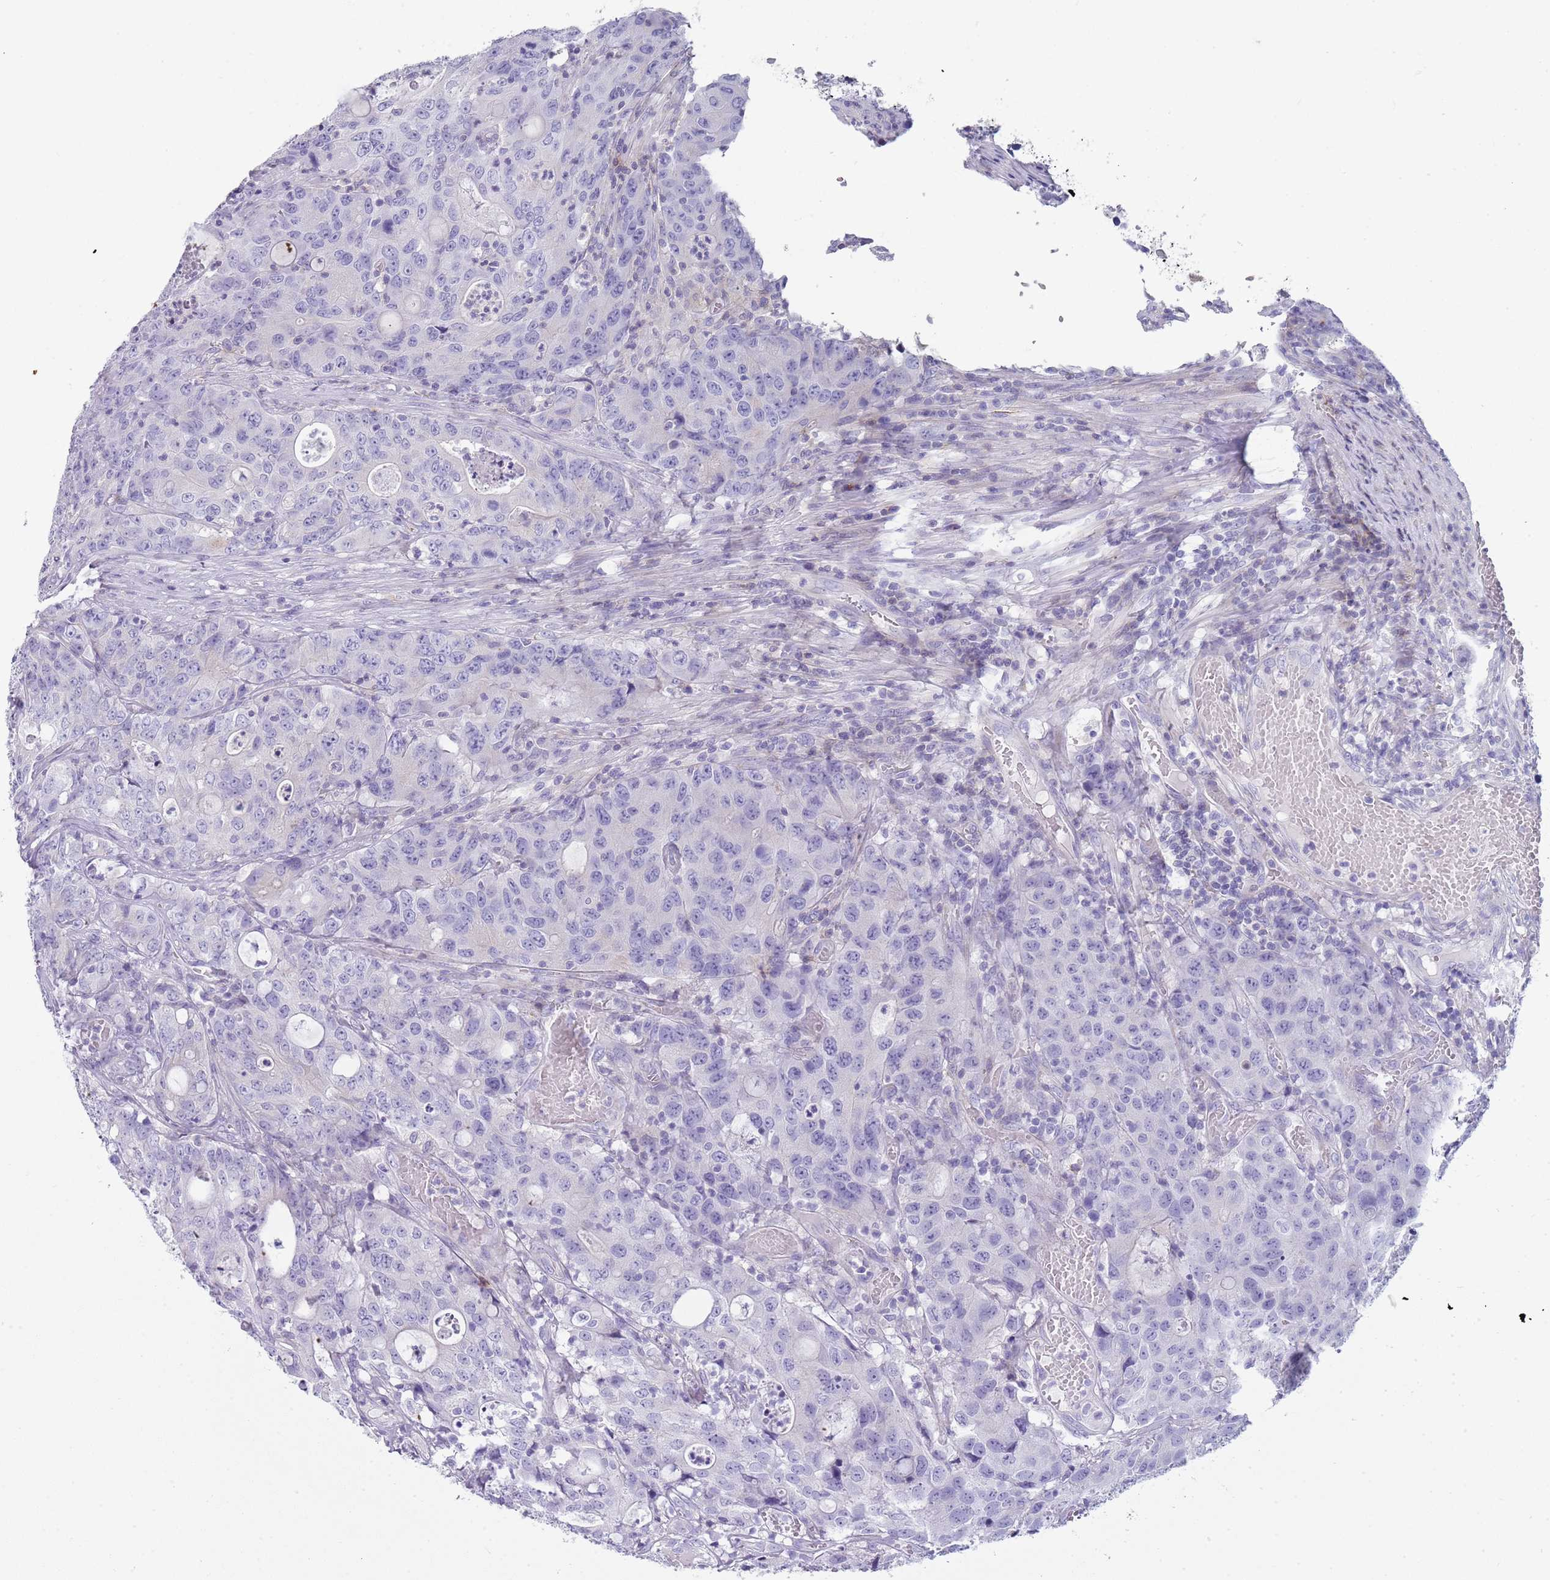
{"staining": {"intensity": "negative", "quantity": "none", "location": "none"}, "tissue": "colorectal cancer", "cell_type": "Tumor cells", "image_type": "cancer", "snomed": [{"axis": "morphology", "description": "Adenocarcinoma, NOS"}, {"axis": "topography", "description": "Colon"}], "caption": "Immunohistochemistry (IHC) of human colorectal cancer (adenocarcinoma) shows no expression in tumor cells.", "gene": "NBPF20", "patient": {"sex": "male", "age": 83}}